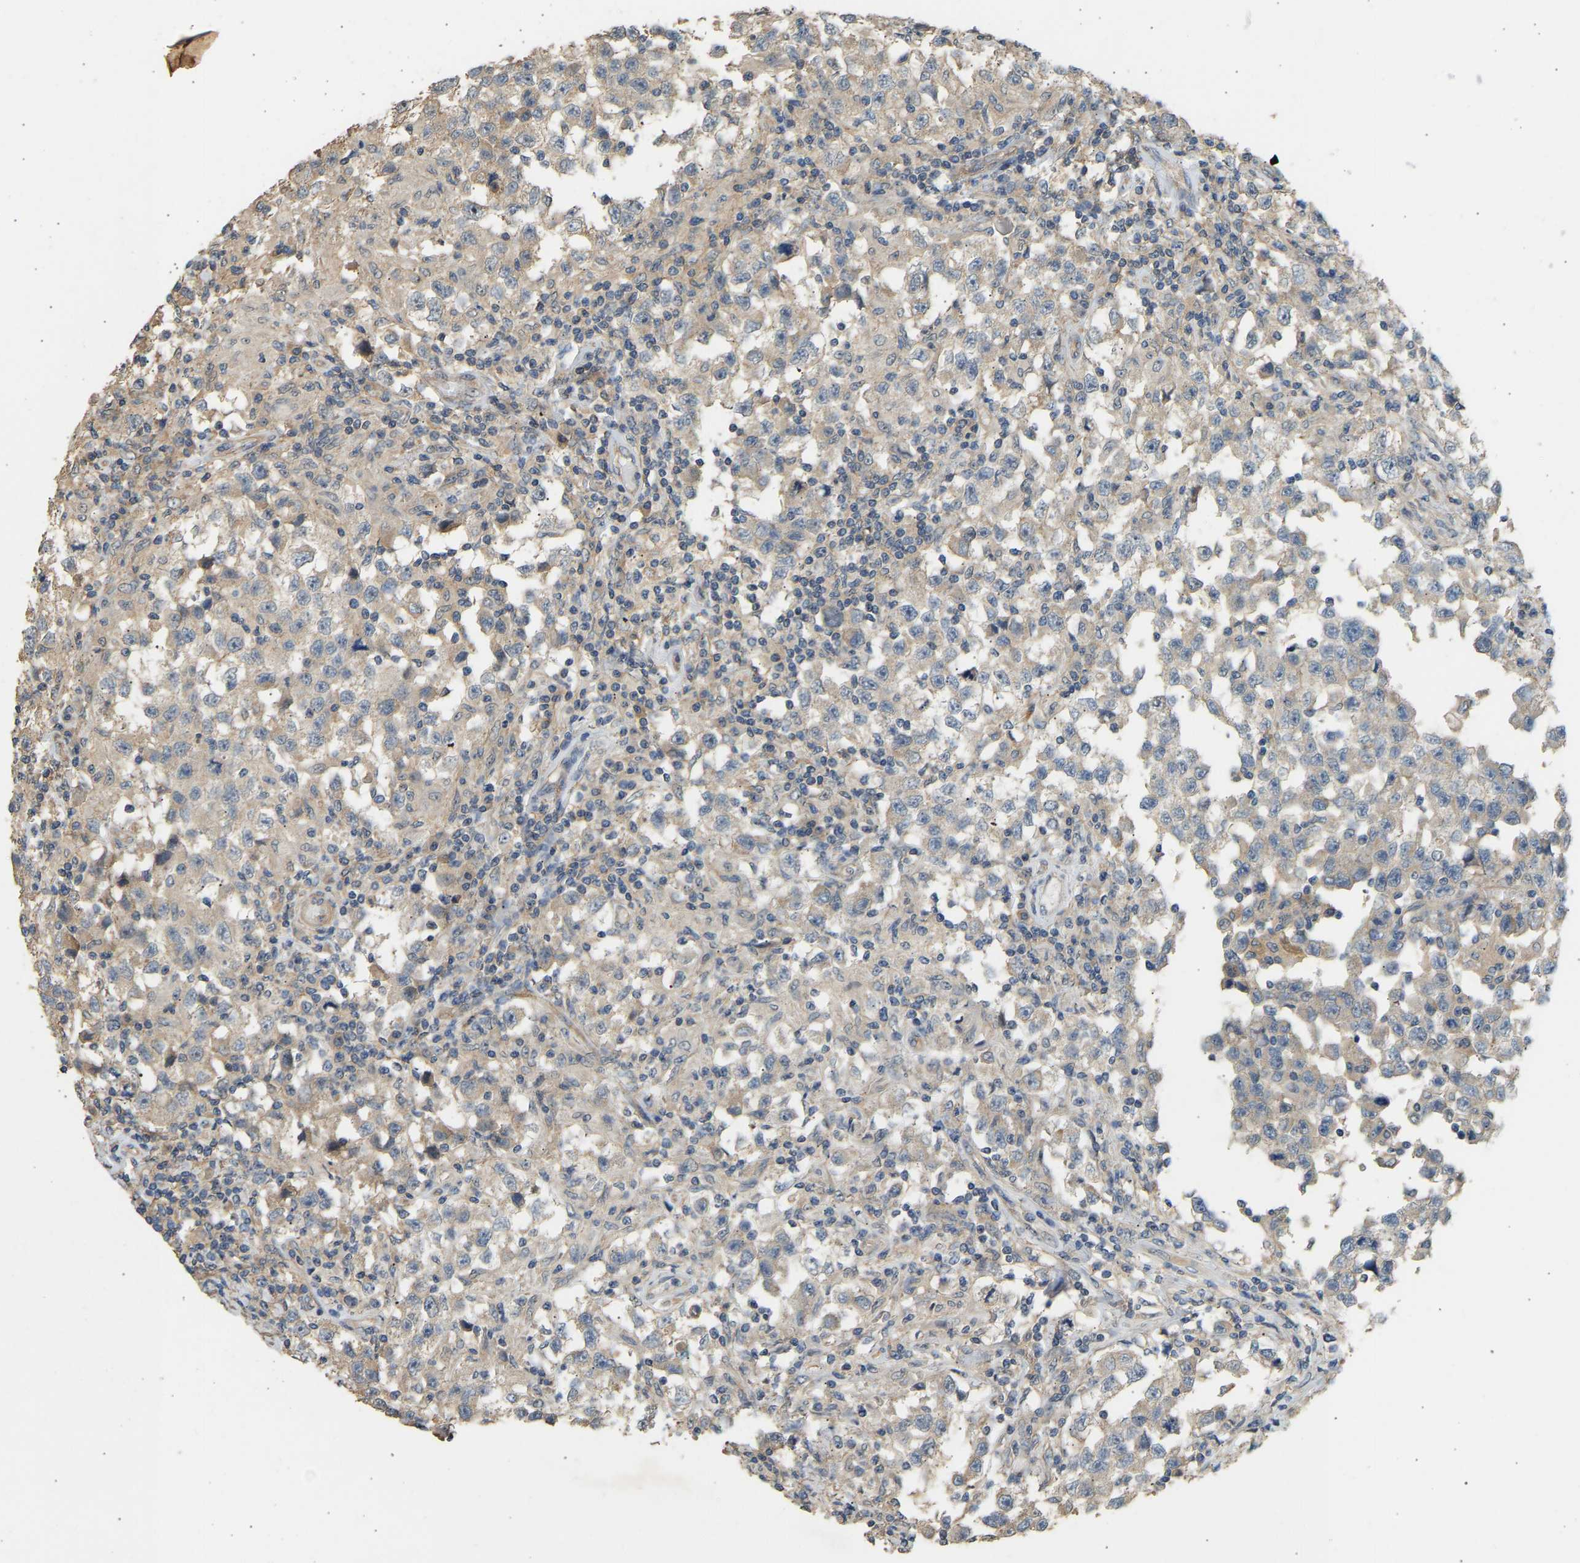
{"staining": {"intensity": "weak", "quantity": "25%-75%", "location": "cytoplasmic/membranous"}, "tissue": "testis cancer", "cell_type": "Tumor cells", "image_type": "cancer", "snomed": [{"axis": "morphology", "description": "Carcinoma, Embryonal, NOS"}, {"axis": "topography", "description": "Testis"}], "caption": "IHC staining of testis cancer (embryonal carcinoma), which exhibits low levels of weak cytoplasmic/membranous expression in approximately 25%-75% of tumor cells indicating weak cytoplasmic/membranous protein staining. The staining was performed using DAB (3,3'-diaminobenzidine) (brown) for protein detection and nuclei were counterstained in hematoxylin (blue).", "gene": "RGL1", "patient": {"sex": "male", "age": 21}}